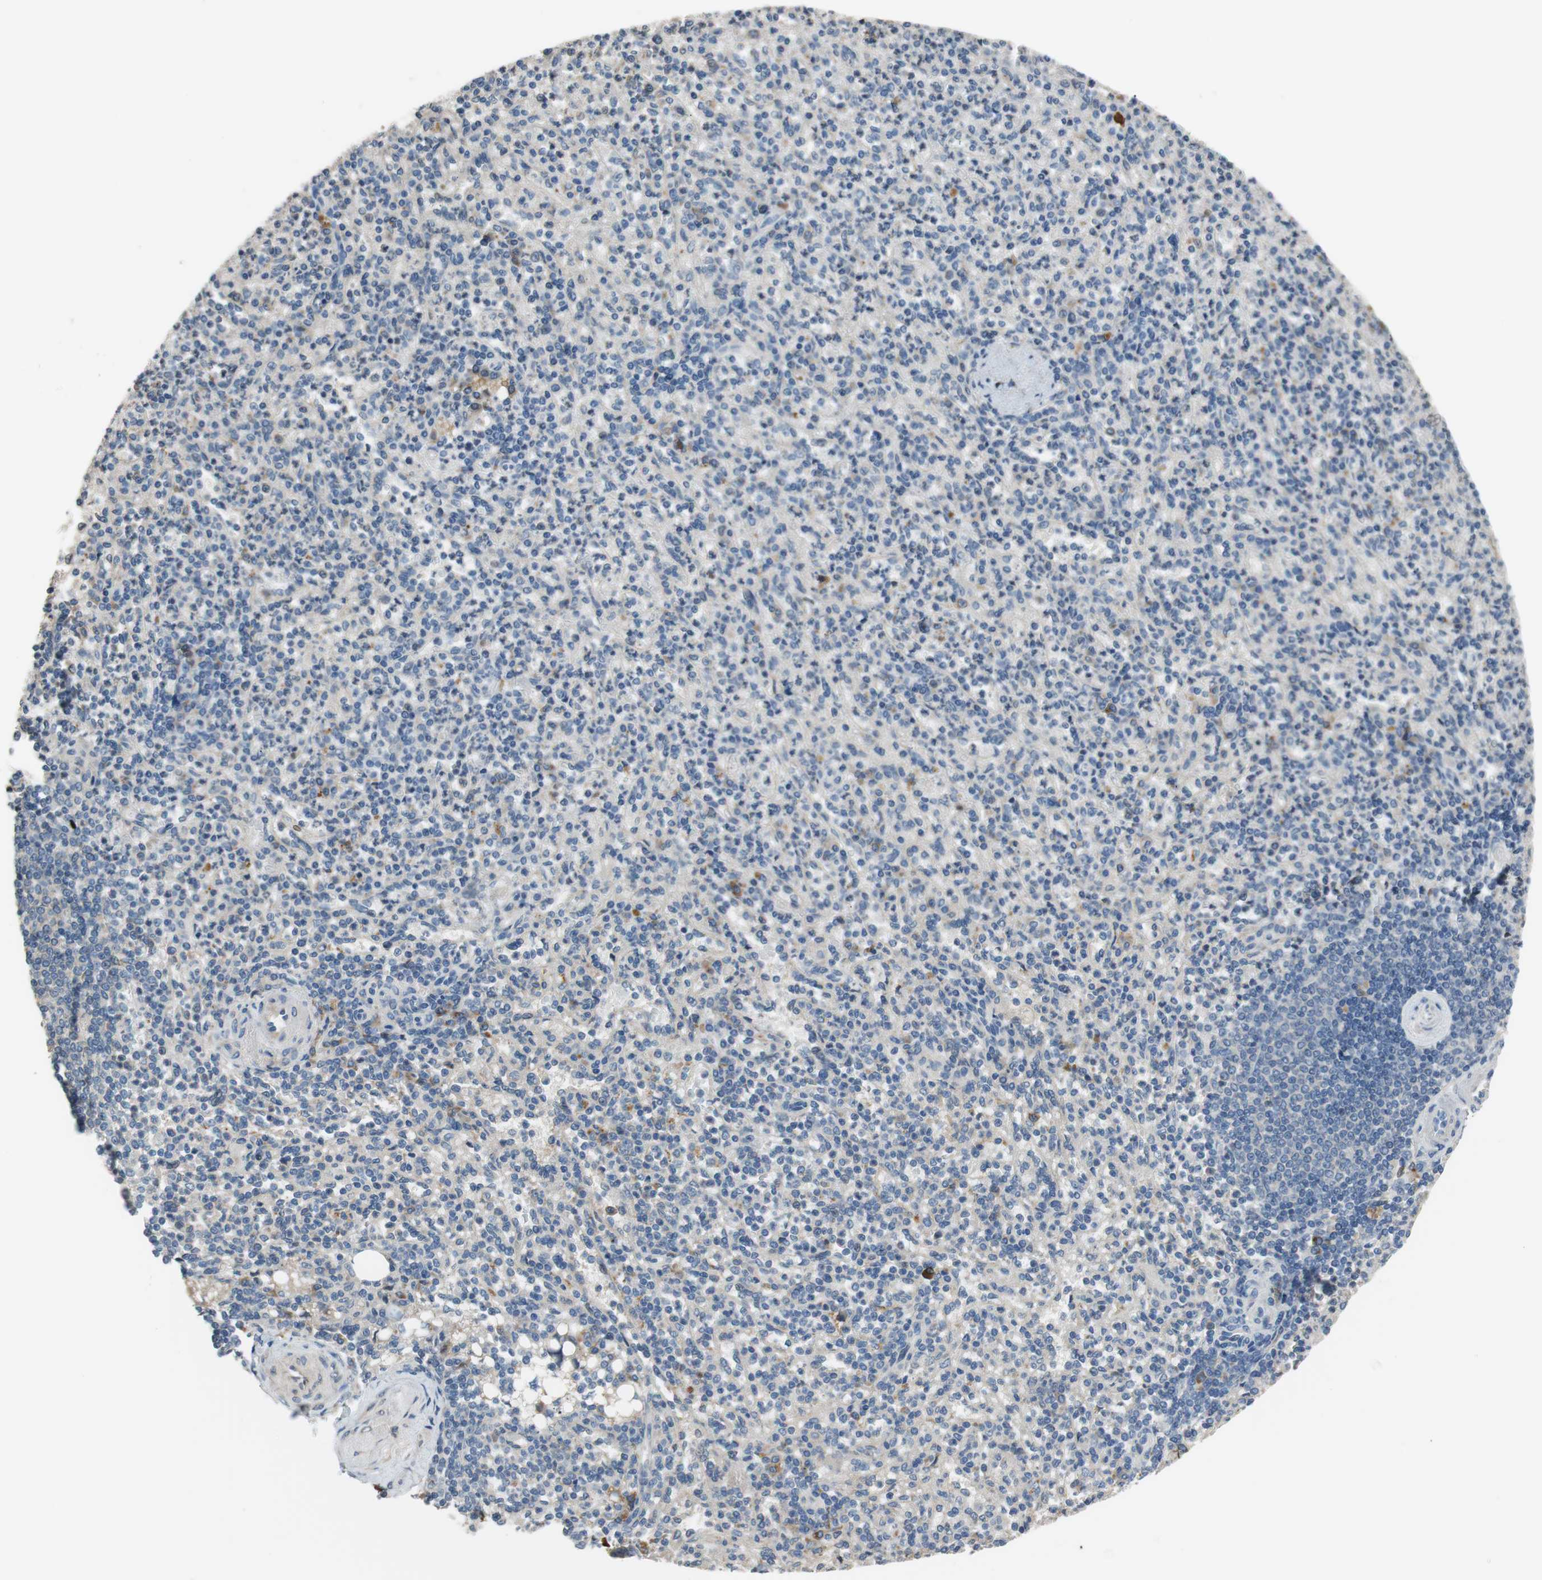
{"staining": {"intensity": "negative", "quantity": "none", "location": "none"}, "tissue": "spleen", "cell_type": "Cells in red pulp", "image_type": "normal", "snomed": [{"axis": "morphology", "description": "Normal tissue, NOS"}, {"axis": "topography", "description": "Spleen"}], "caption": "A high-resolution image shows immunohistochemistry staining of normal spleen, which demonstrates no significant expression in cells in red pulp.", "gene": "C4A", "patient": {"sex": "female", "age": 74}}